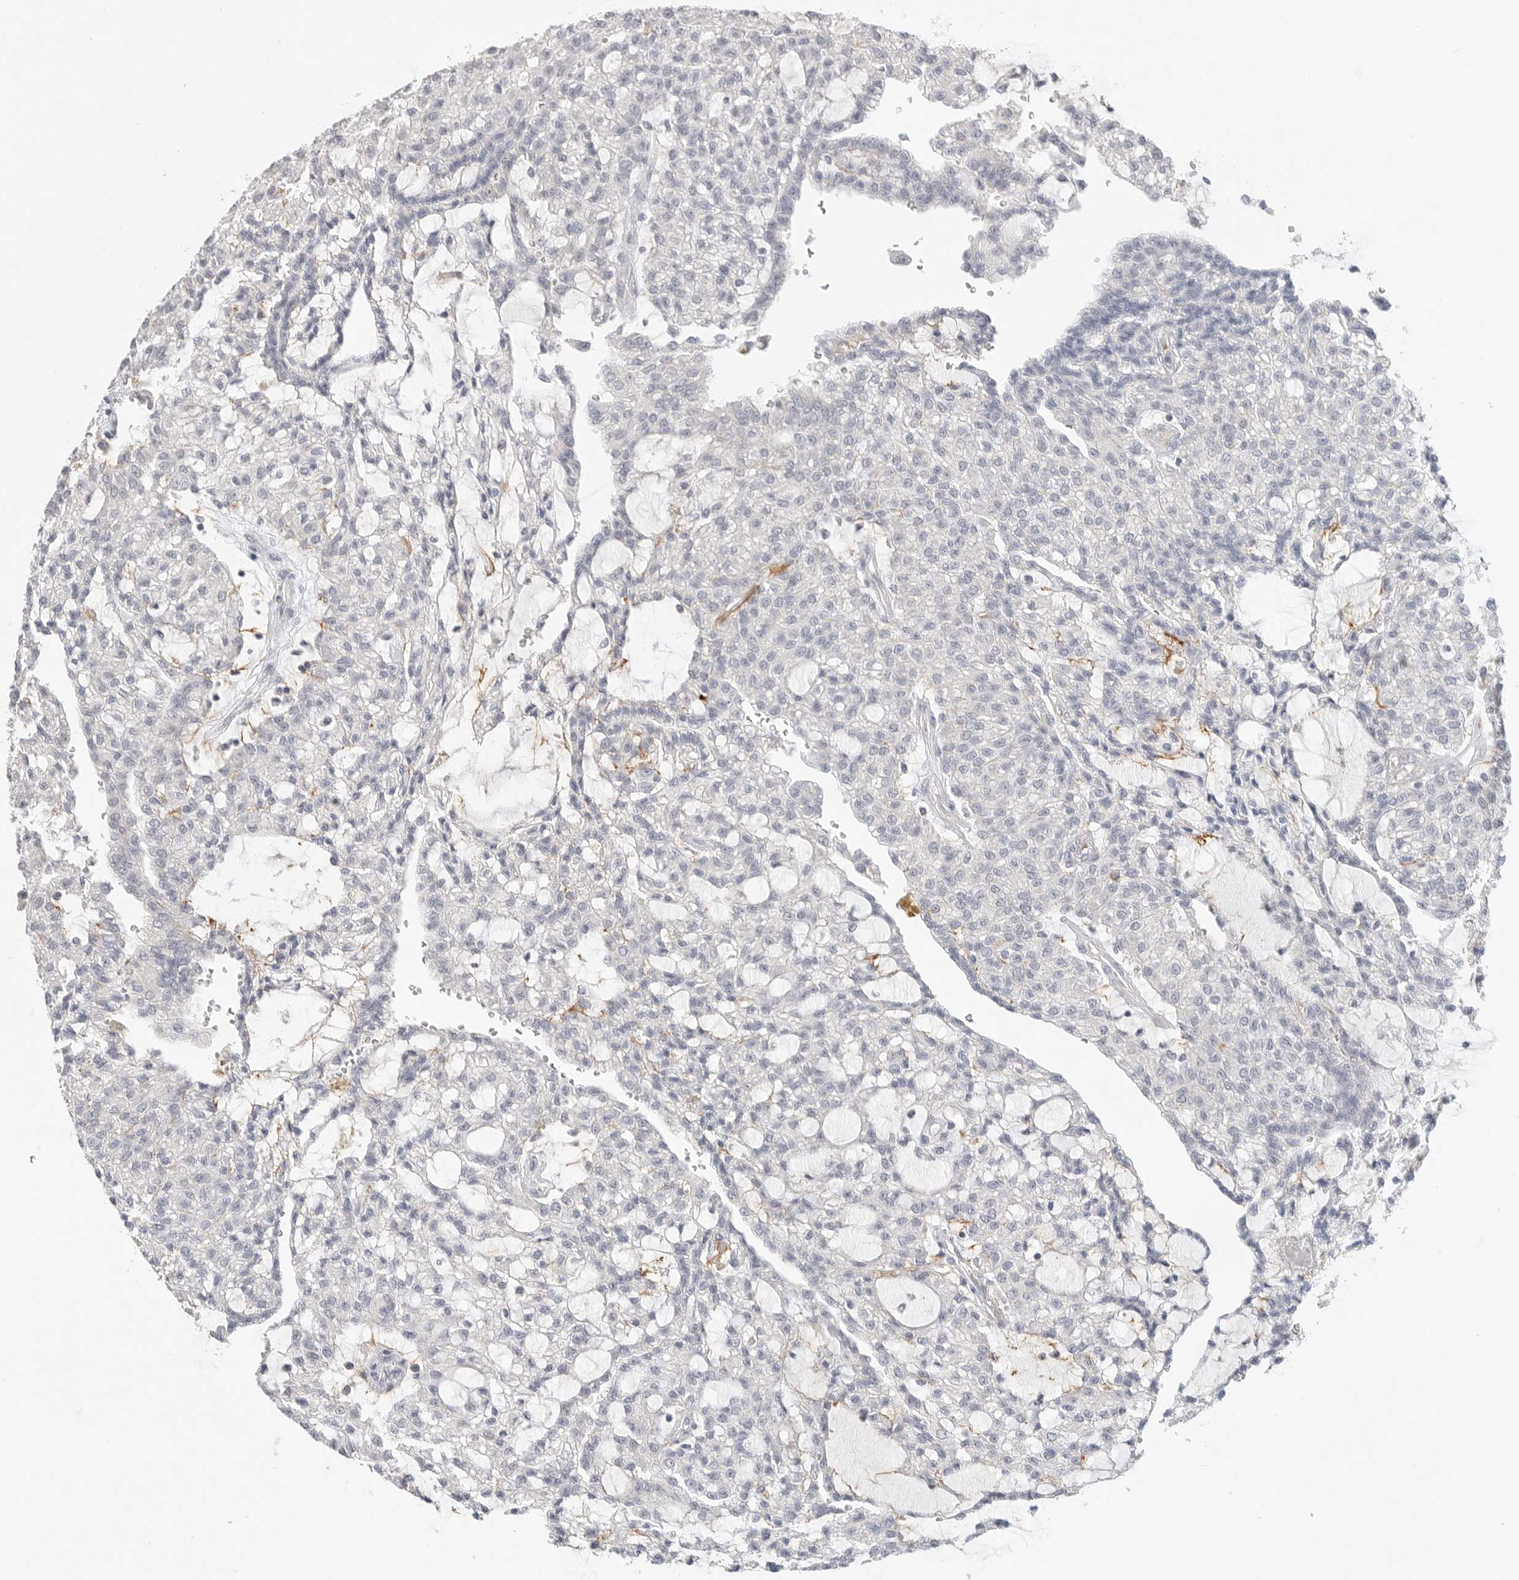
{"staining": {"intensity": "negative", "quantity": "none", "location": "none"}, "tissue": "renal cancer", "cell_type": "Tumor cells", "image_type": "cancer", "snomed": [{"axis": "morphology", "description": "Adenocarcinoma, NOS"}, {"axis": "topography", "description": "Kidney"}], "caption": "Immunohistochemistry photomicrograph of adenocarcinoma (renal) stained for a protein (brown), which displays no positivity in tumor cells.", "gene": "FBN2", "patient": {"sex": "male", "age": 63}}